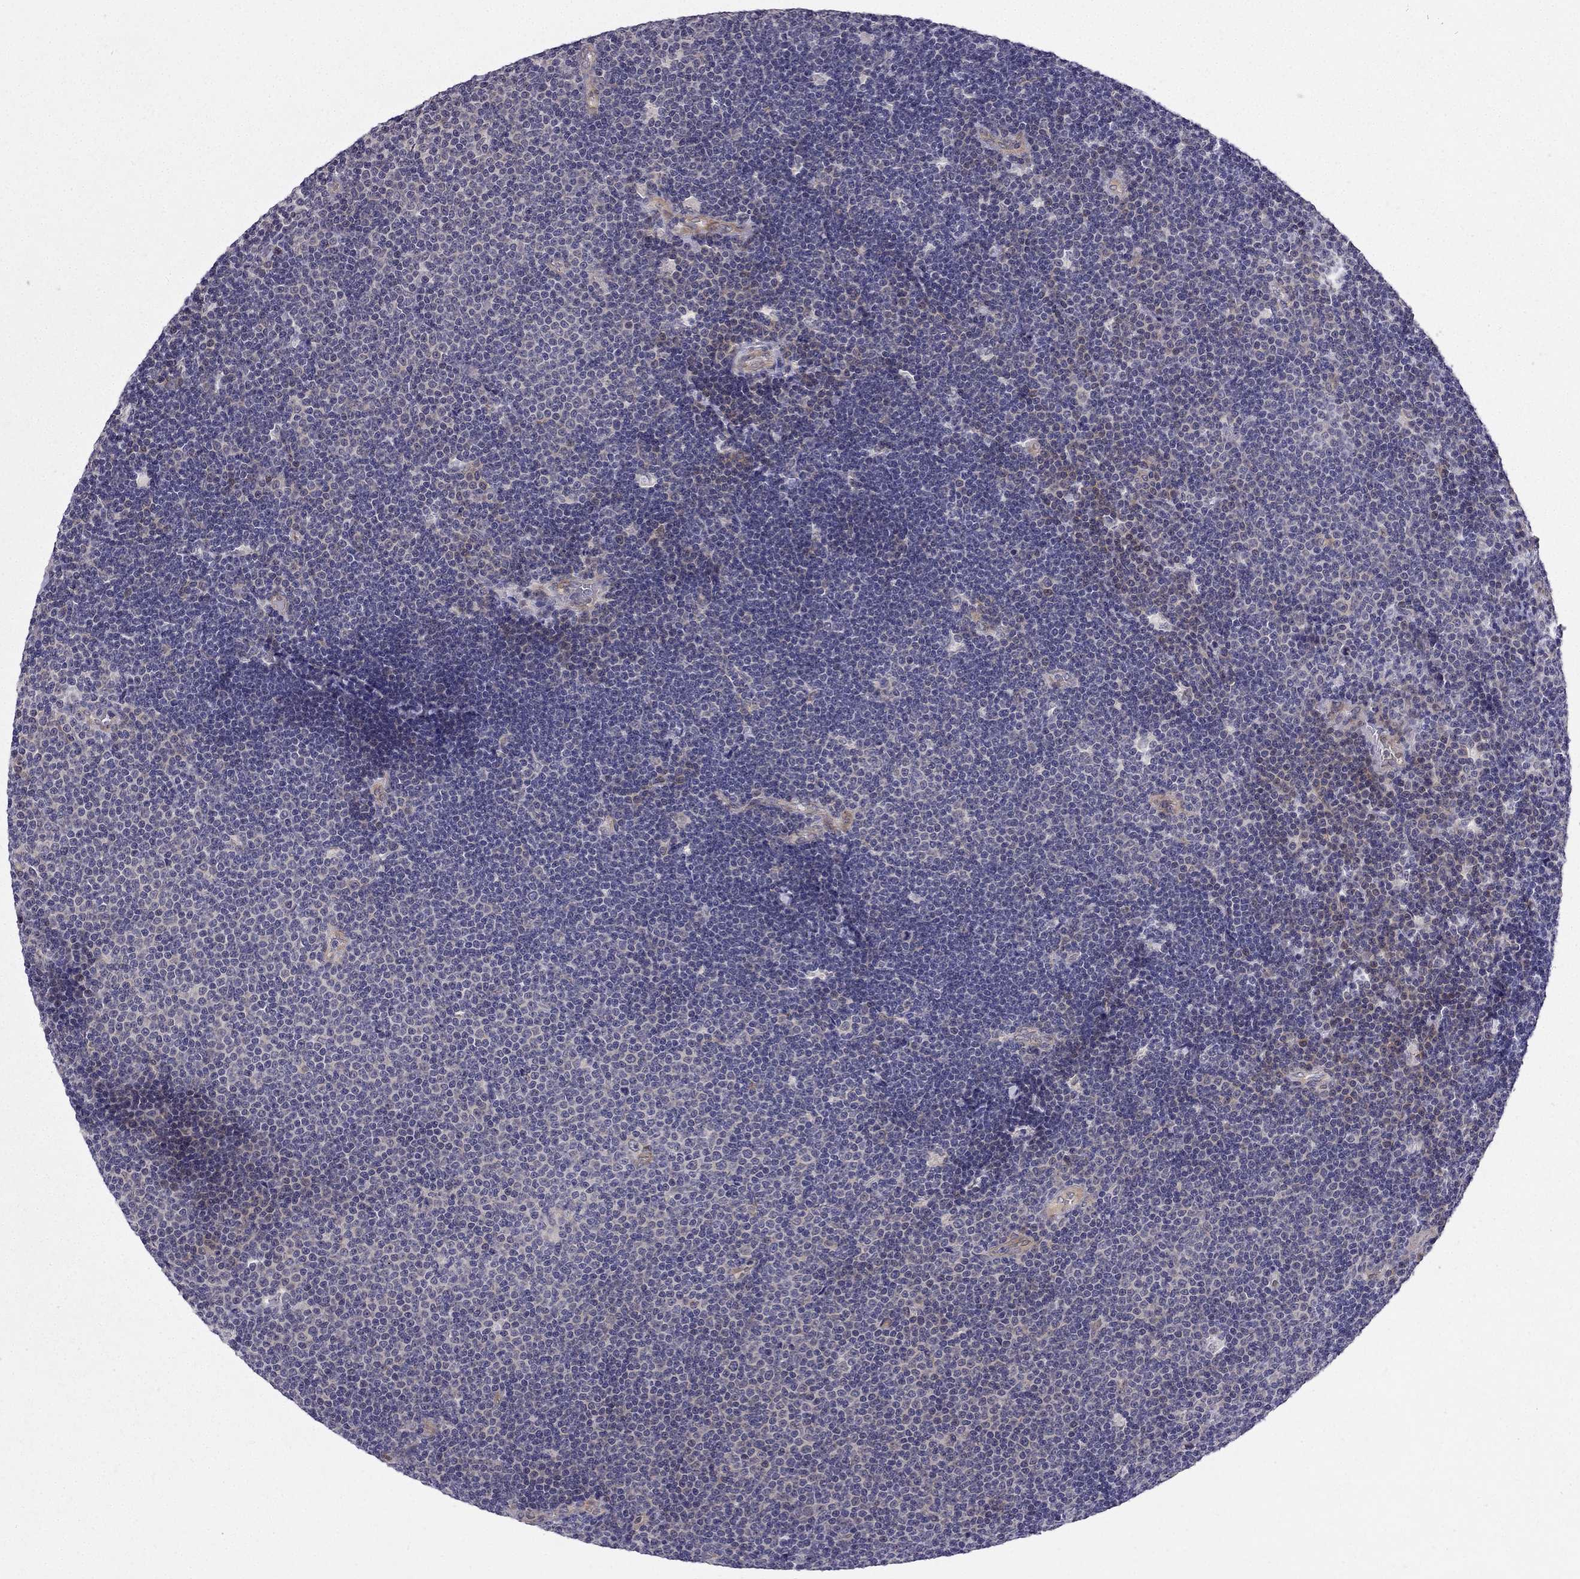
{"staining": {"intensity": "negative", "quantity": "none", "location": "none"}, "tissue": "lymphoma", "cell_type": "Tumor cells", "image_type": "cancer", "snomed": [{"axis": "morphology", "description": "Malignant lymphoma, non-Hodgkin's type, Low grade"}, {"axis": "topography", "description": "Brain"}], "caption": "DAB immunohistochemical staining of human low-grade malignant lymphoma, non-Hodgkin's type exhibits no significant positivity in tumor cells.", "gene": "ARHGEF28", "patient": {"sex": "female", "age": 66}}